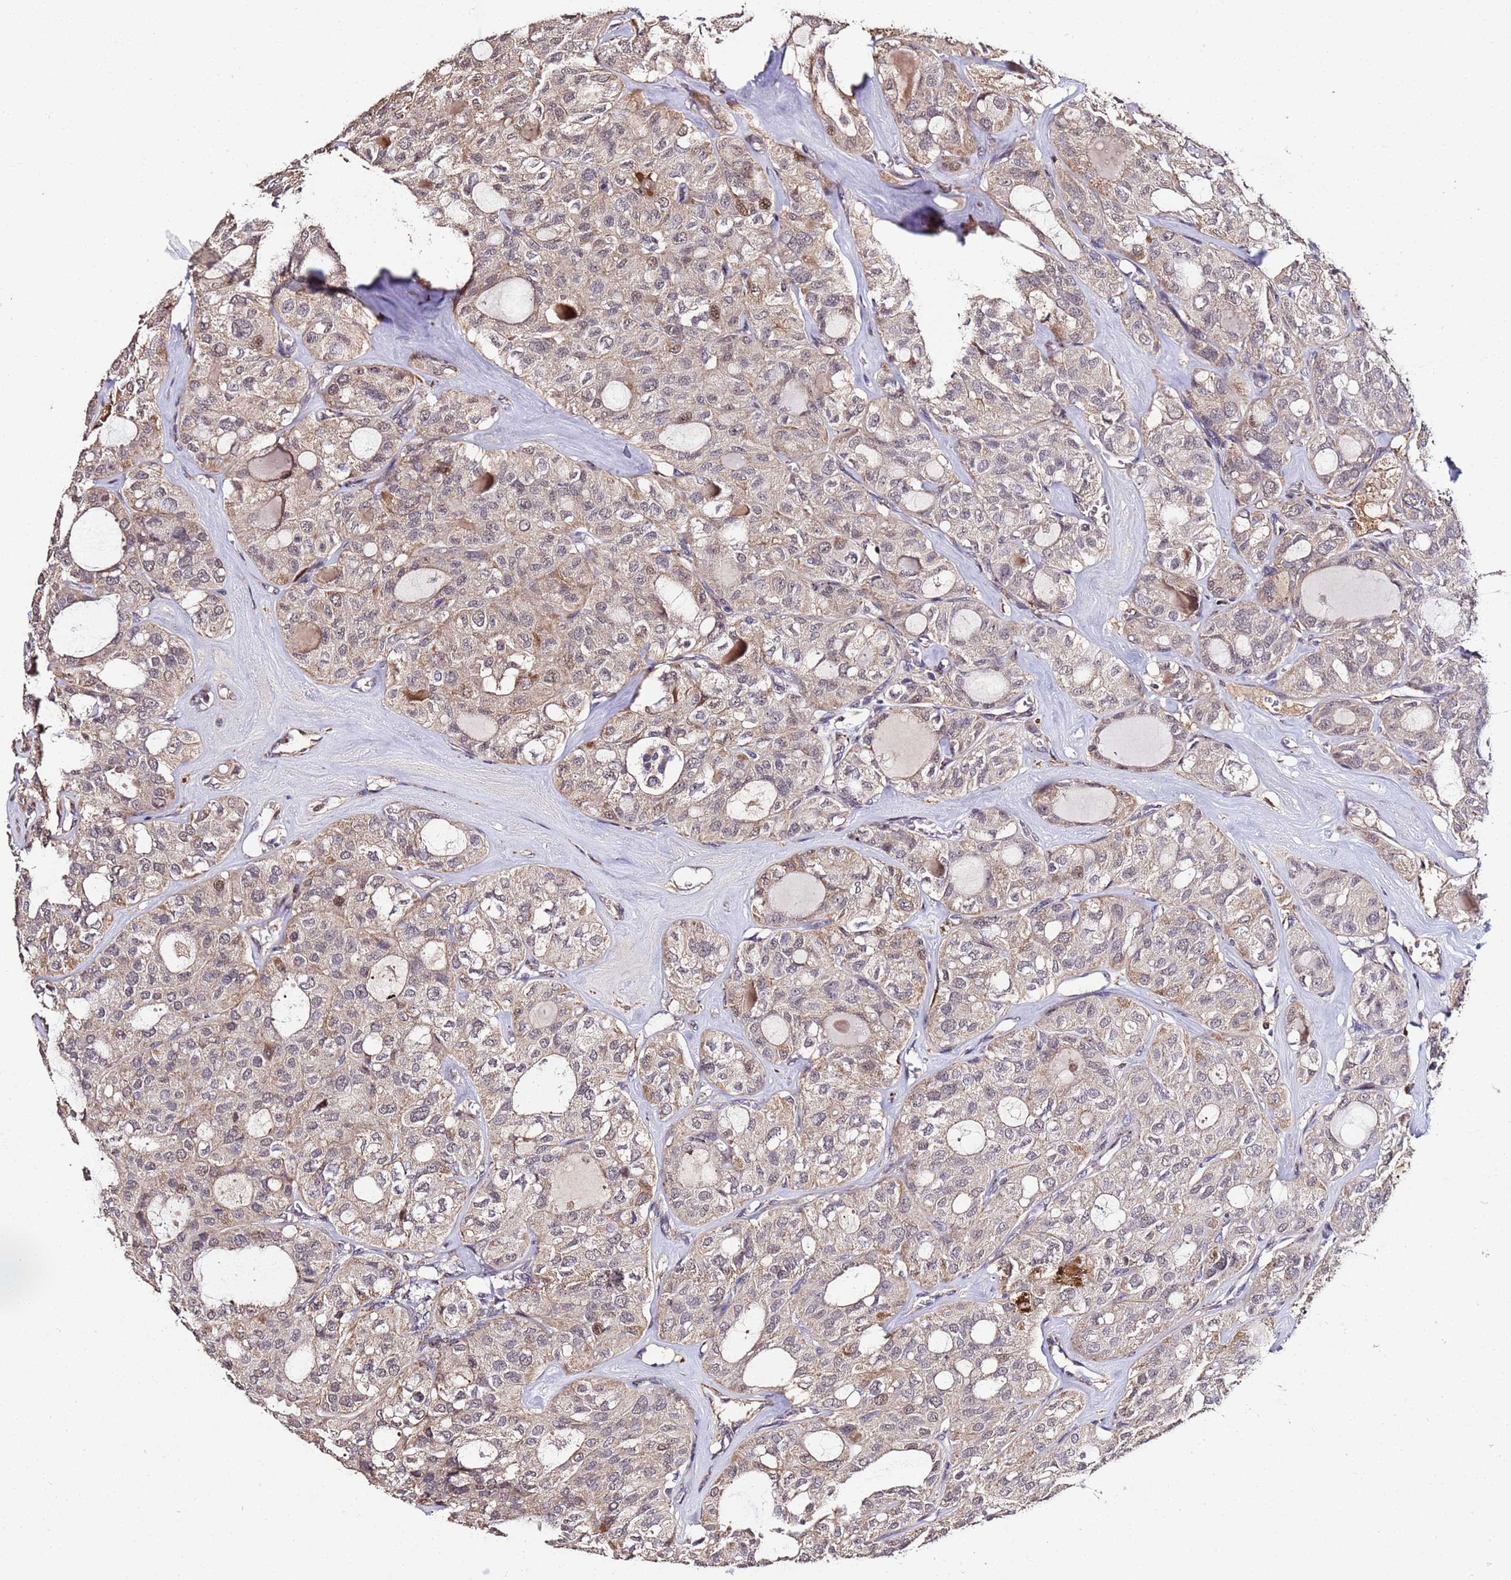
{"staining": {"intensity": "moderate", "quantity": "<25%", "location": "cytoplasmic/membranous,nuclear"}, "tissue": "thyroid cancer", "cell_type": "Tumor cells", "image_type": "cancer", "snomed": [{"axis": "morphology", "description": "Follicular adenoma carcinoma, NOS"}, {"axis": "topography", "description": "Thyroid gland"}], "caption": "Thyroid cancer (follicular adenoma carcinoma) tissue reveals moderate cytoplasmic/membranous and nuclear staining in about <25% of tumor cells", "gene": "WNK4", "patient": {"sex": "male", "age": 75}}